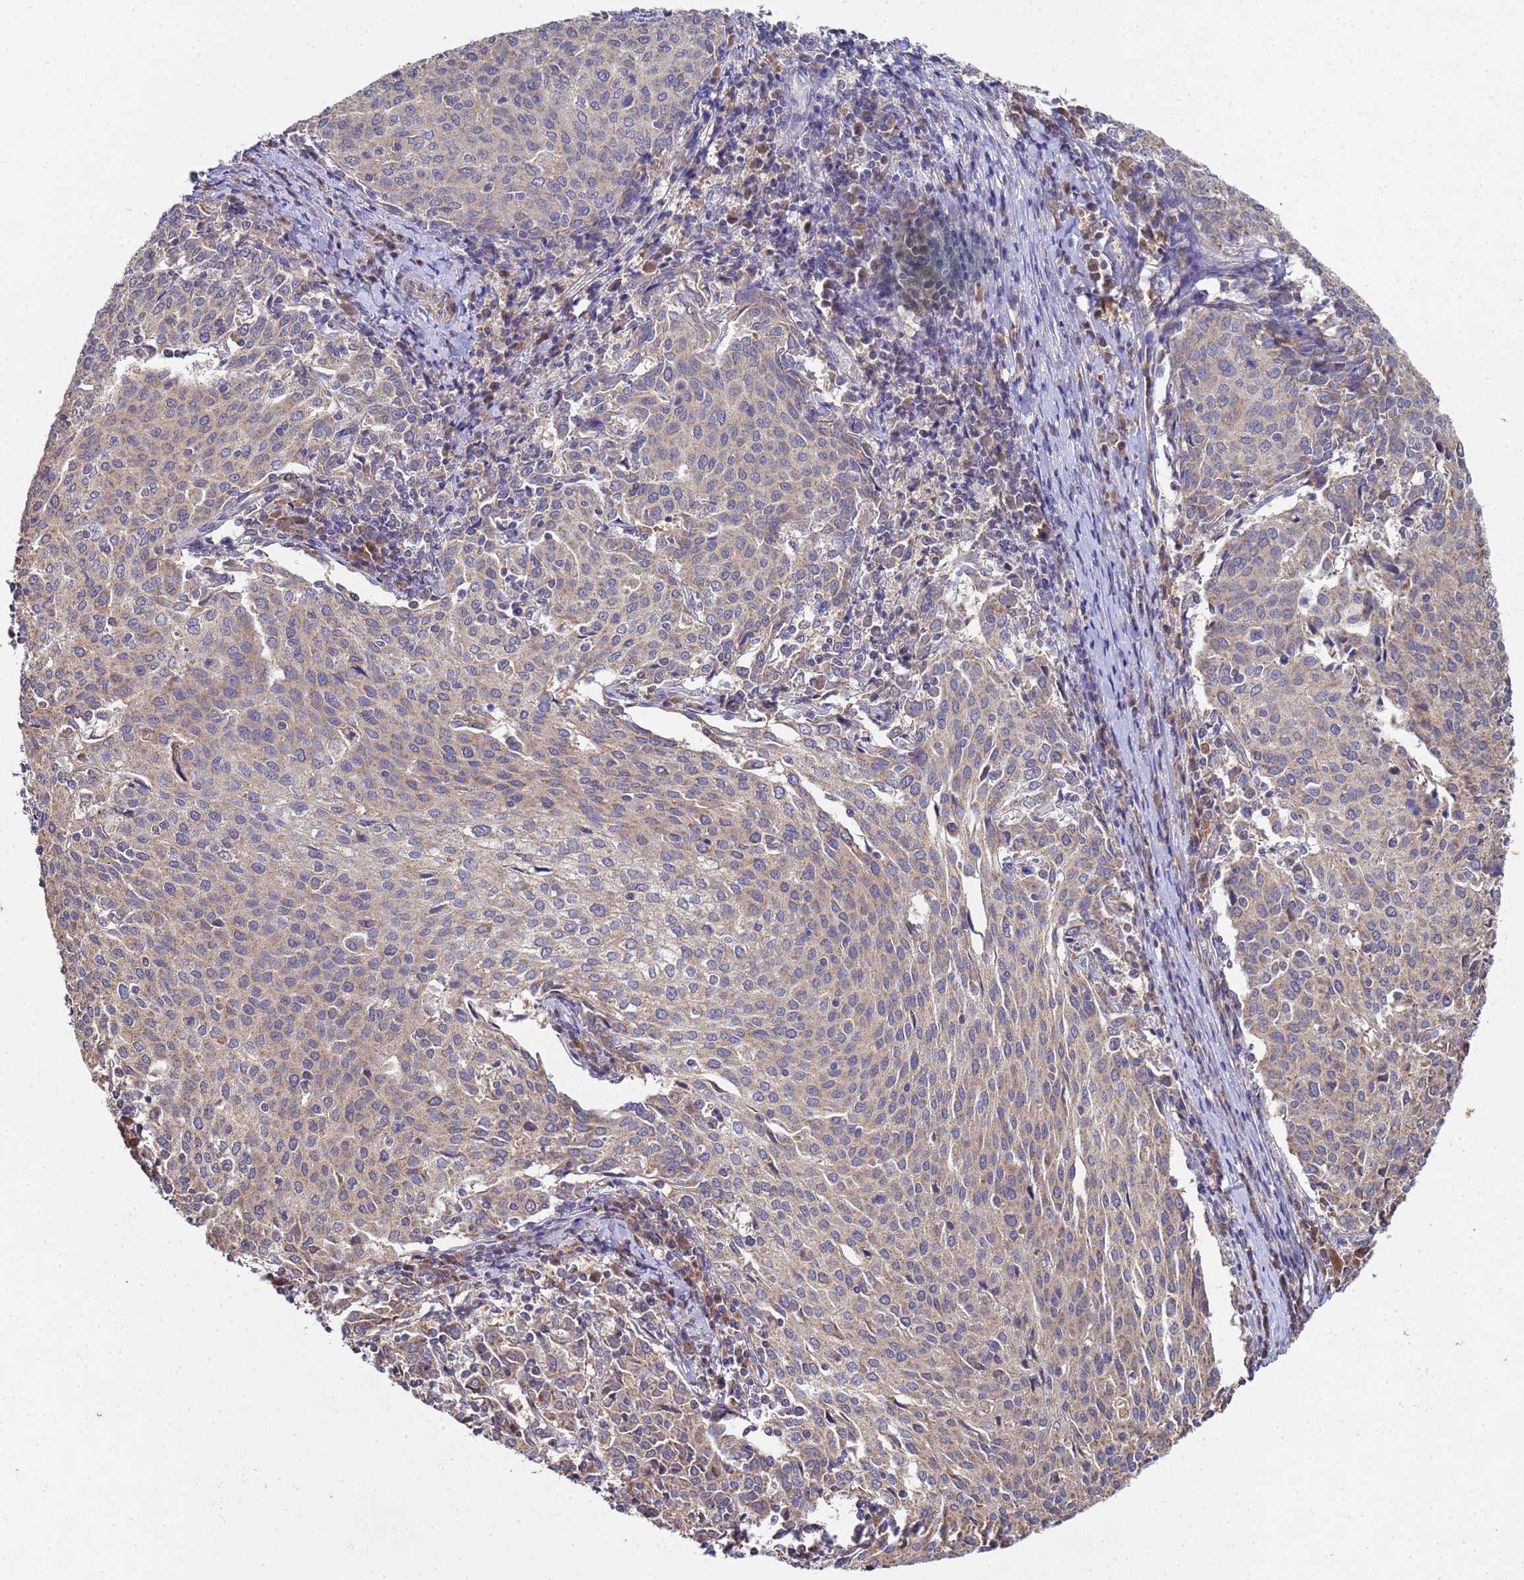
{"staining": {"intensity": "weak", "quantity": "<25%", "location": "cytoplasmic/membranous"}, "tissue": "cervical cancer", "cell_type": "Tumor cells", "image_type": "cancer", "snomed": [{"axis": "morphology", "description": "Squamous cell carcinoma, NOS"}, {"axis": "topography", "description": "Cervix"}], "caption": "A high-resolution micrograph shows immunohistochemistry (IHC) staining of cervical cancer (squamous cell carcinoma), which displays no significant expression in tumor cells.", "gene": "C5orf34", "patient": {"sex": "female", "age": 46}}